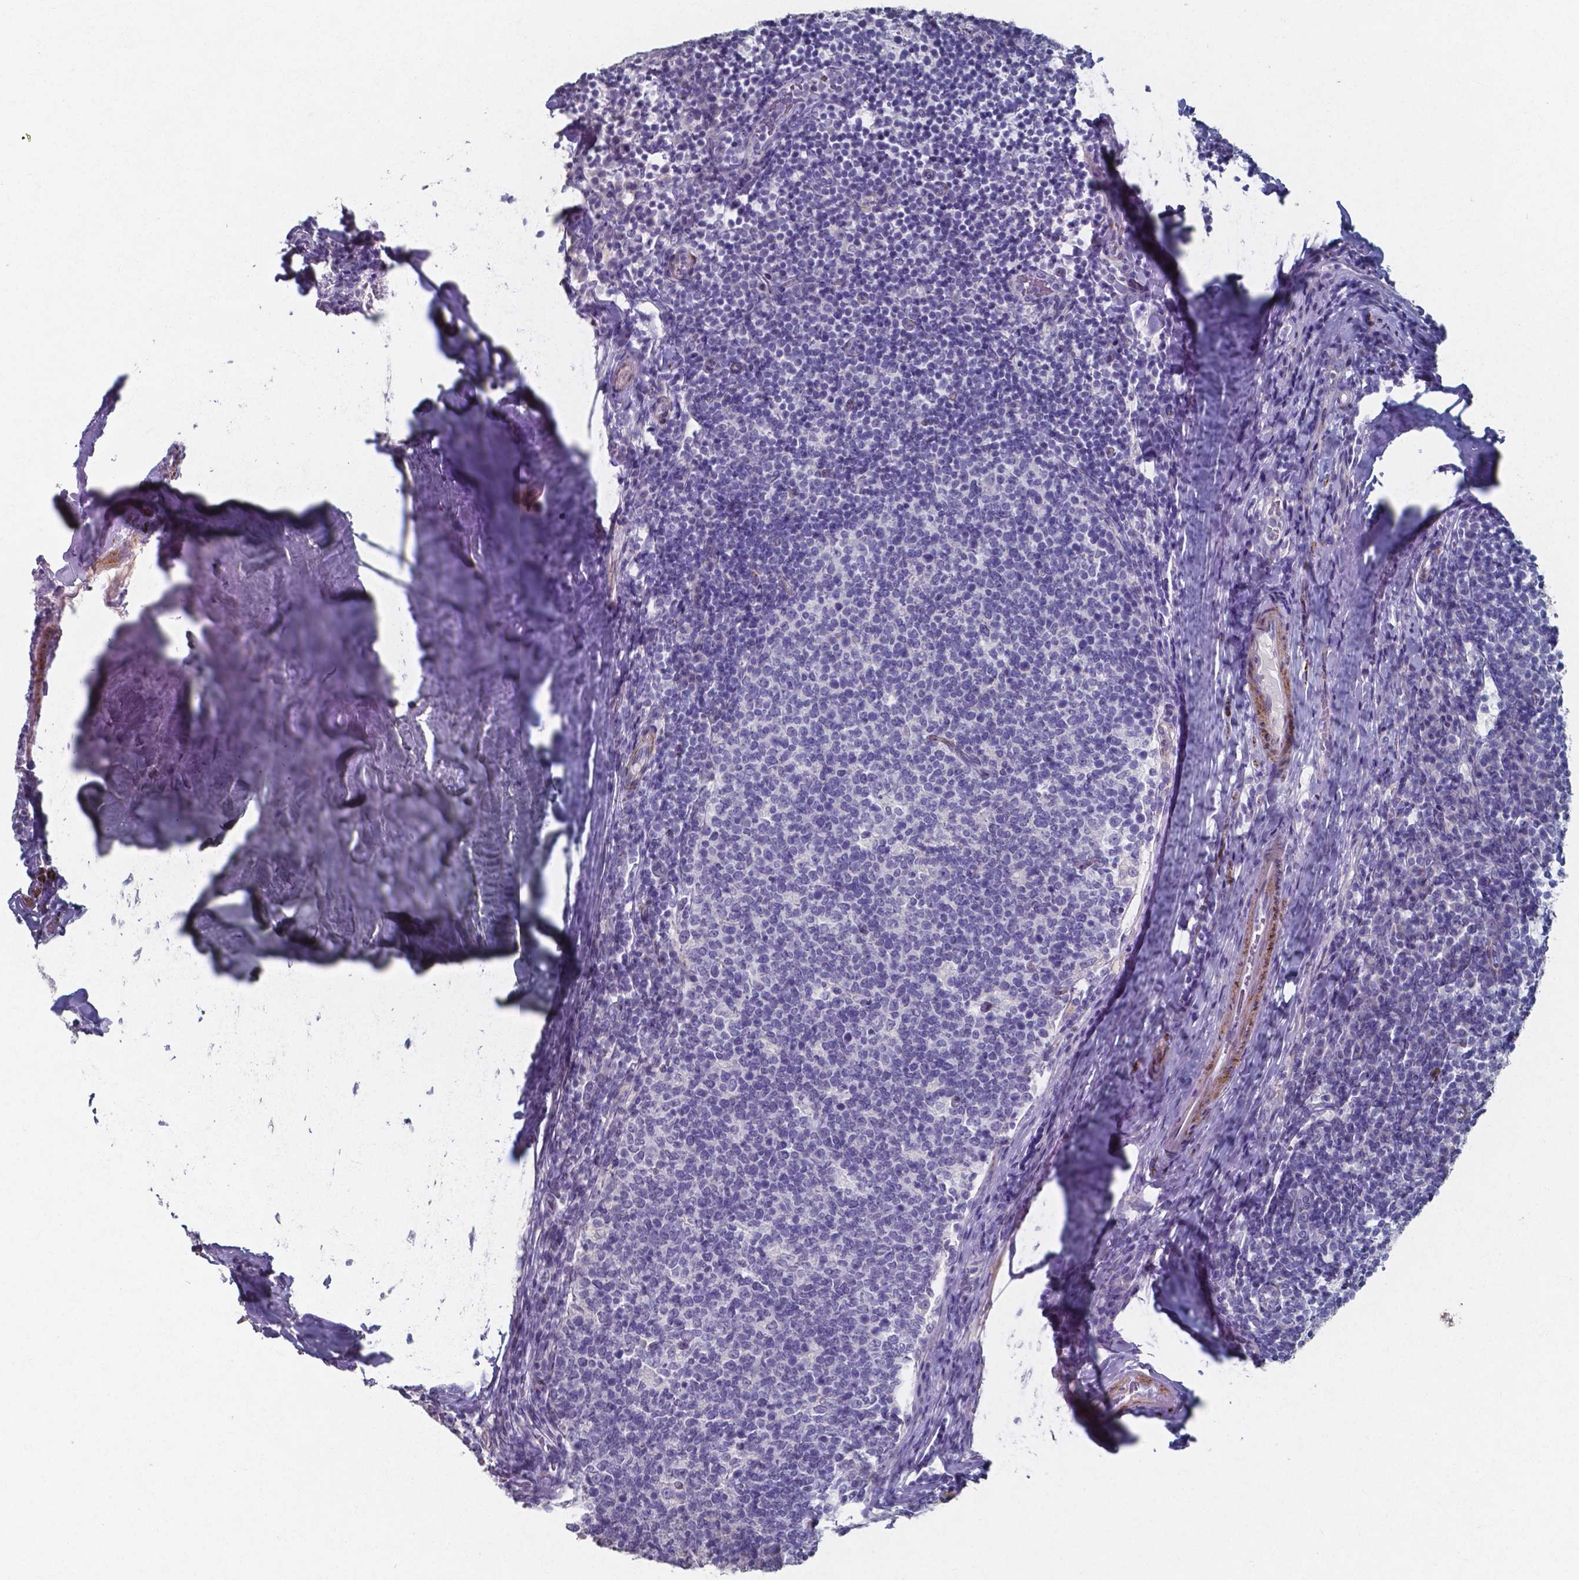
{"staining": {"intensity": "negative", "quantity": "none", "location": "none"}, "tissue": "tonsil", "cell_type": "Germinal center cells", "image_type": "normal", "snomed": [{"axis": "morphology", "description": "Normal tissue, NOS"}, {"axis": "topography", "description": "Tonsil"}], "caption": "A photomicrograph of tonsil stained for a protein demonstrates no brown staining in germinal center cells.", "gene": "PLA2R1", "patient": {"sex": "female", "age": 10}}